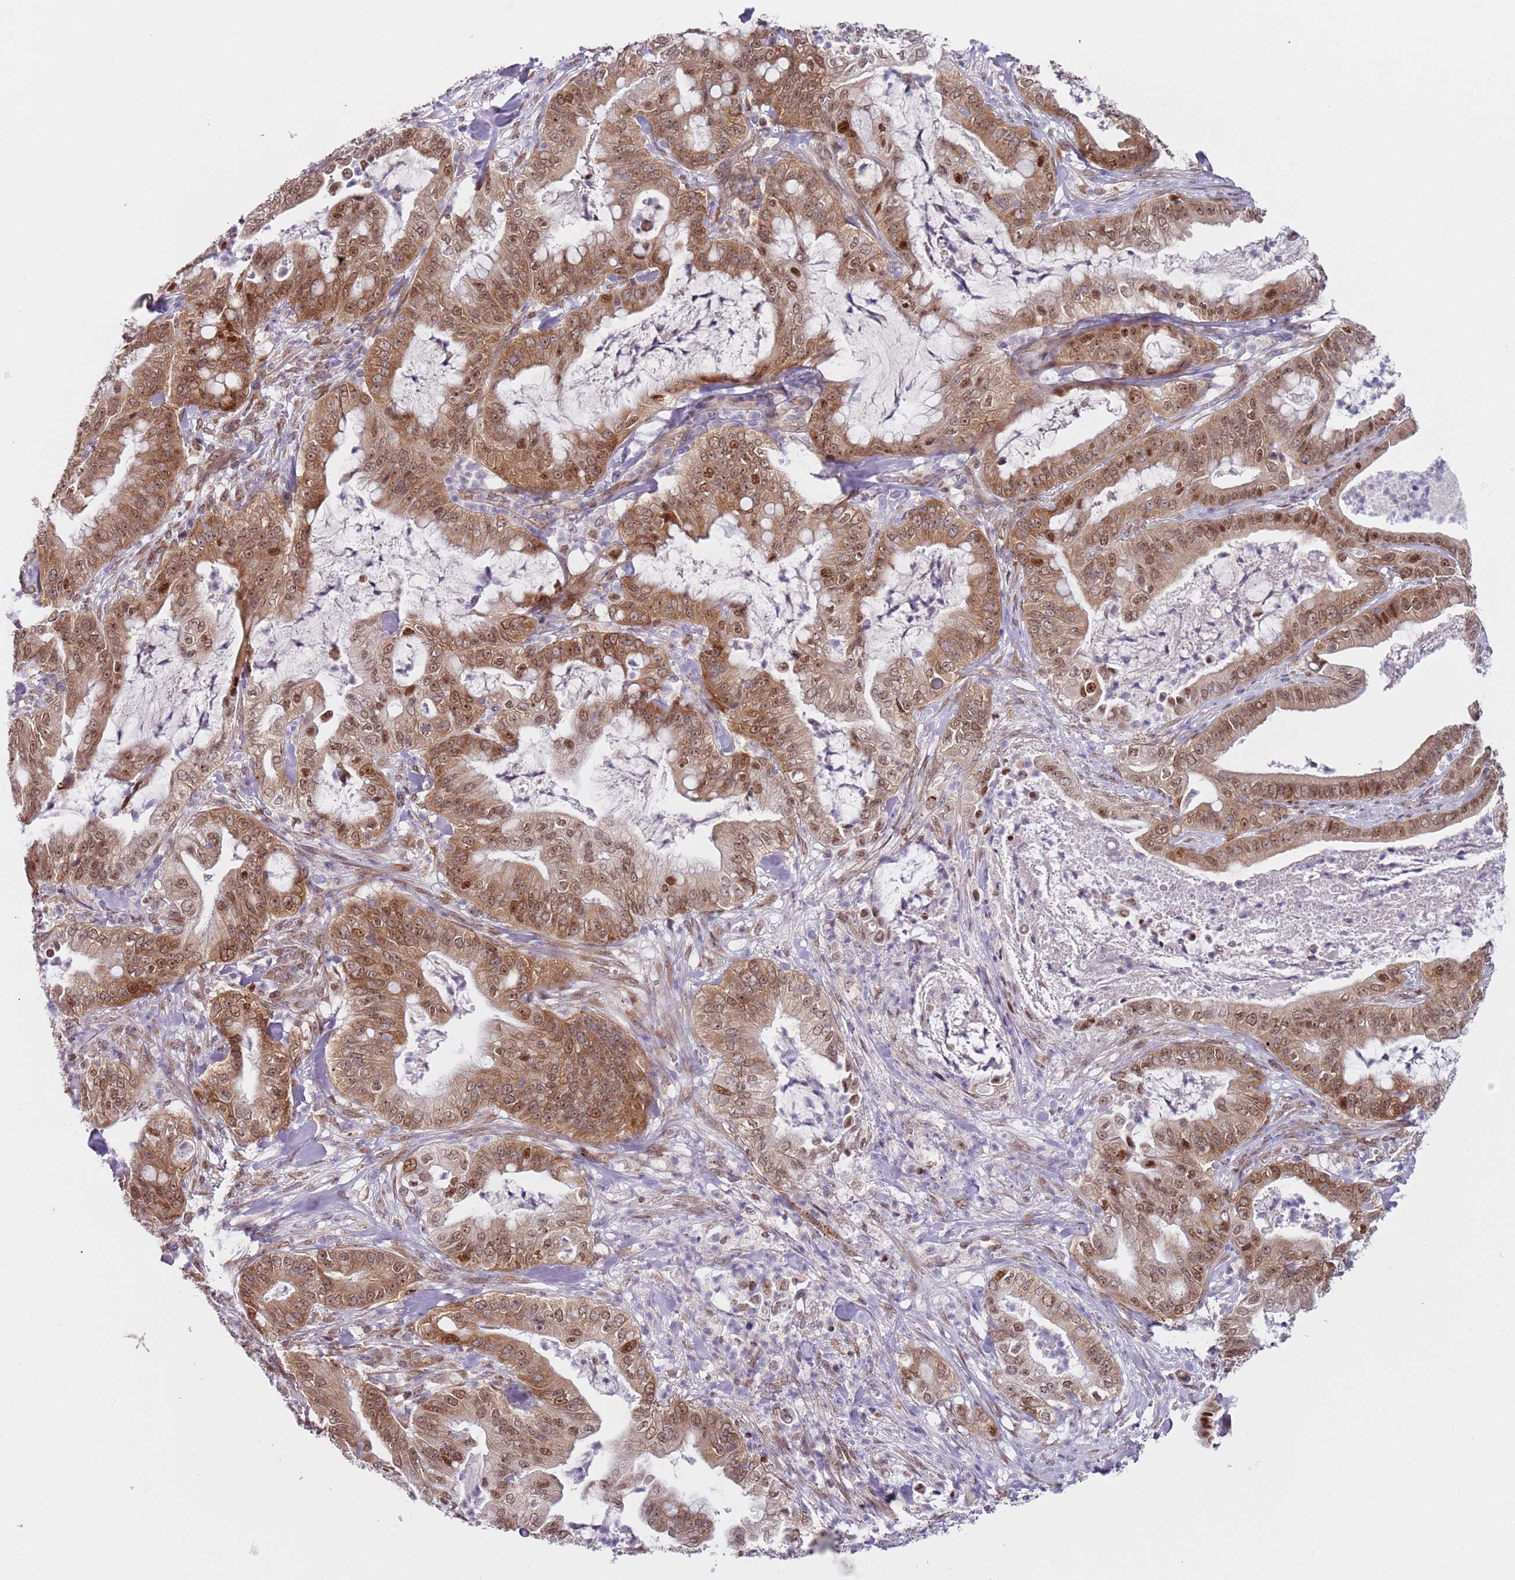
{"staining": {"intensity": "moderate", "quantity": ">75%", "location": "cytoplasmic/membranous,nuclear"}, "tissue": "pancreatic cancer", "cell_type": "Tumor cells", "image_type": "cancer", "snomed": [{"axis": "morphology", "description": "Adenocarcinoma, NOS"}, {"axis": "topography", "description": "Pancreas"}], "caption": "Pancreatic cancer stained for a protein displays moderate cytoplasmic/membranous and nuclear positivity in tumor cells. Using DAB (brown) and hematoxylin (blue) stains, captured at high magnification using brightfield microscopy.", "gene": "SLC25A32", "patient": {"sex": "male", "age": 71}}